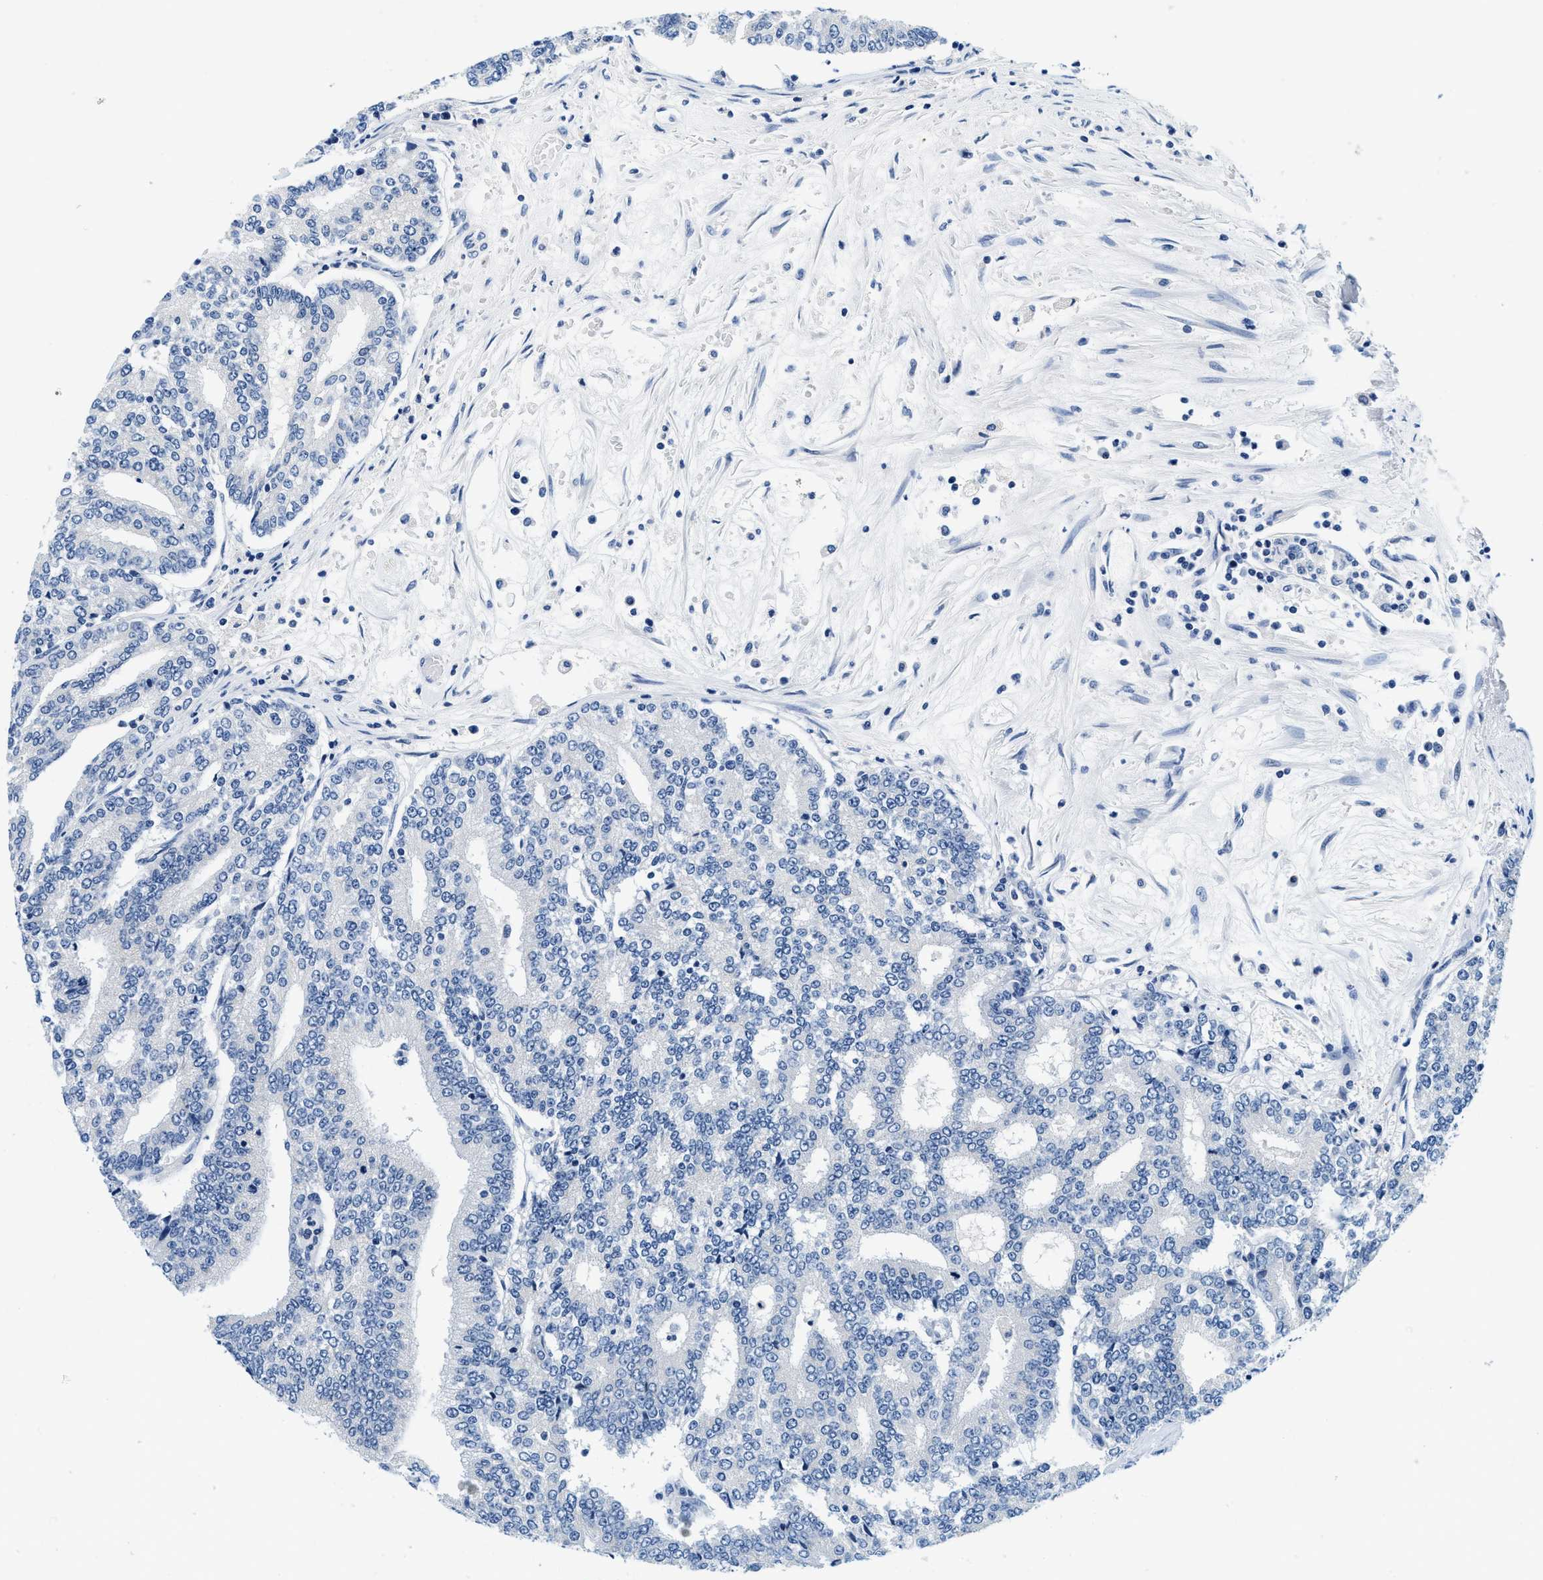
{"staining": {"intensity": "negative", "quantity": "none", "location": "none"}, "tissue": "prostate cancer", "cell_type": "Tumor cells", "image_type": "cancer", "snomed": [{"axis": "morphology", "description": "Normal tissue, NOS"}, {"axis": "morphology", "description": "Adenocarcinoma, High grade"}, {"axis": "topography", "description": "Prostate"}, {"axis": "topography", "description": "Seminal veicle"}], "caption": "Immunohistochemistry of human prostate cancer shows no expression in tumor cells.", "gene": "GSTM3", "patient": {"sex": "male", "age": 55}}